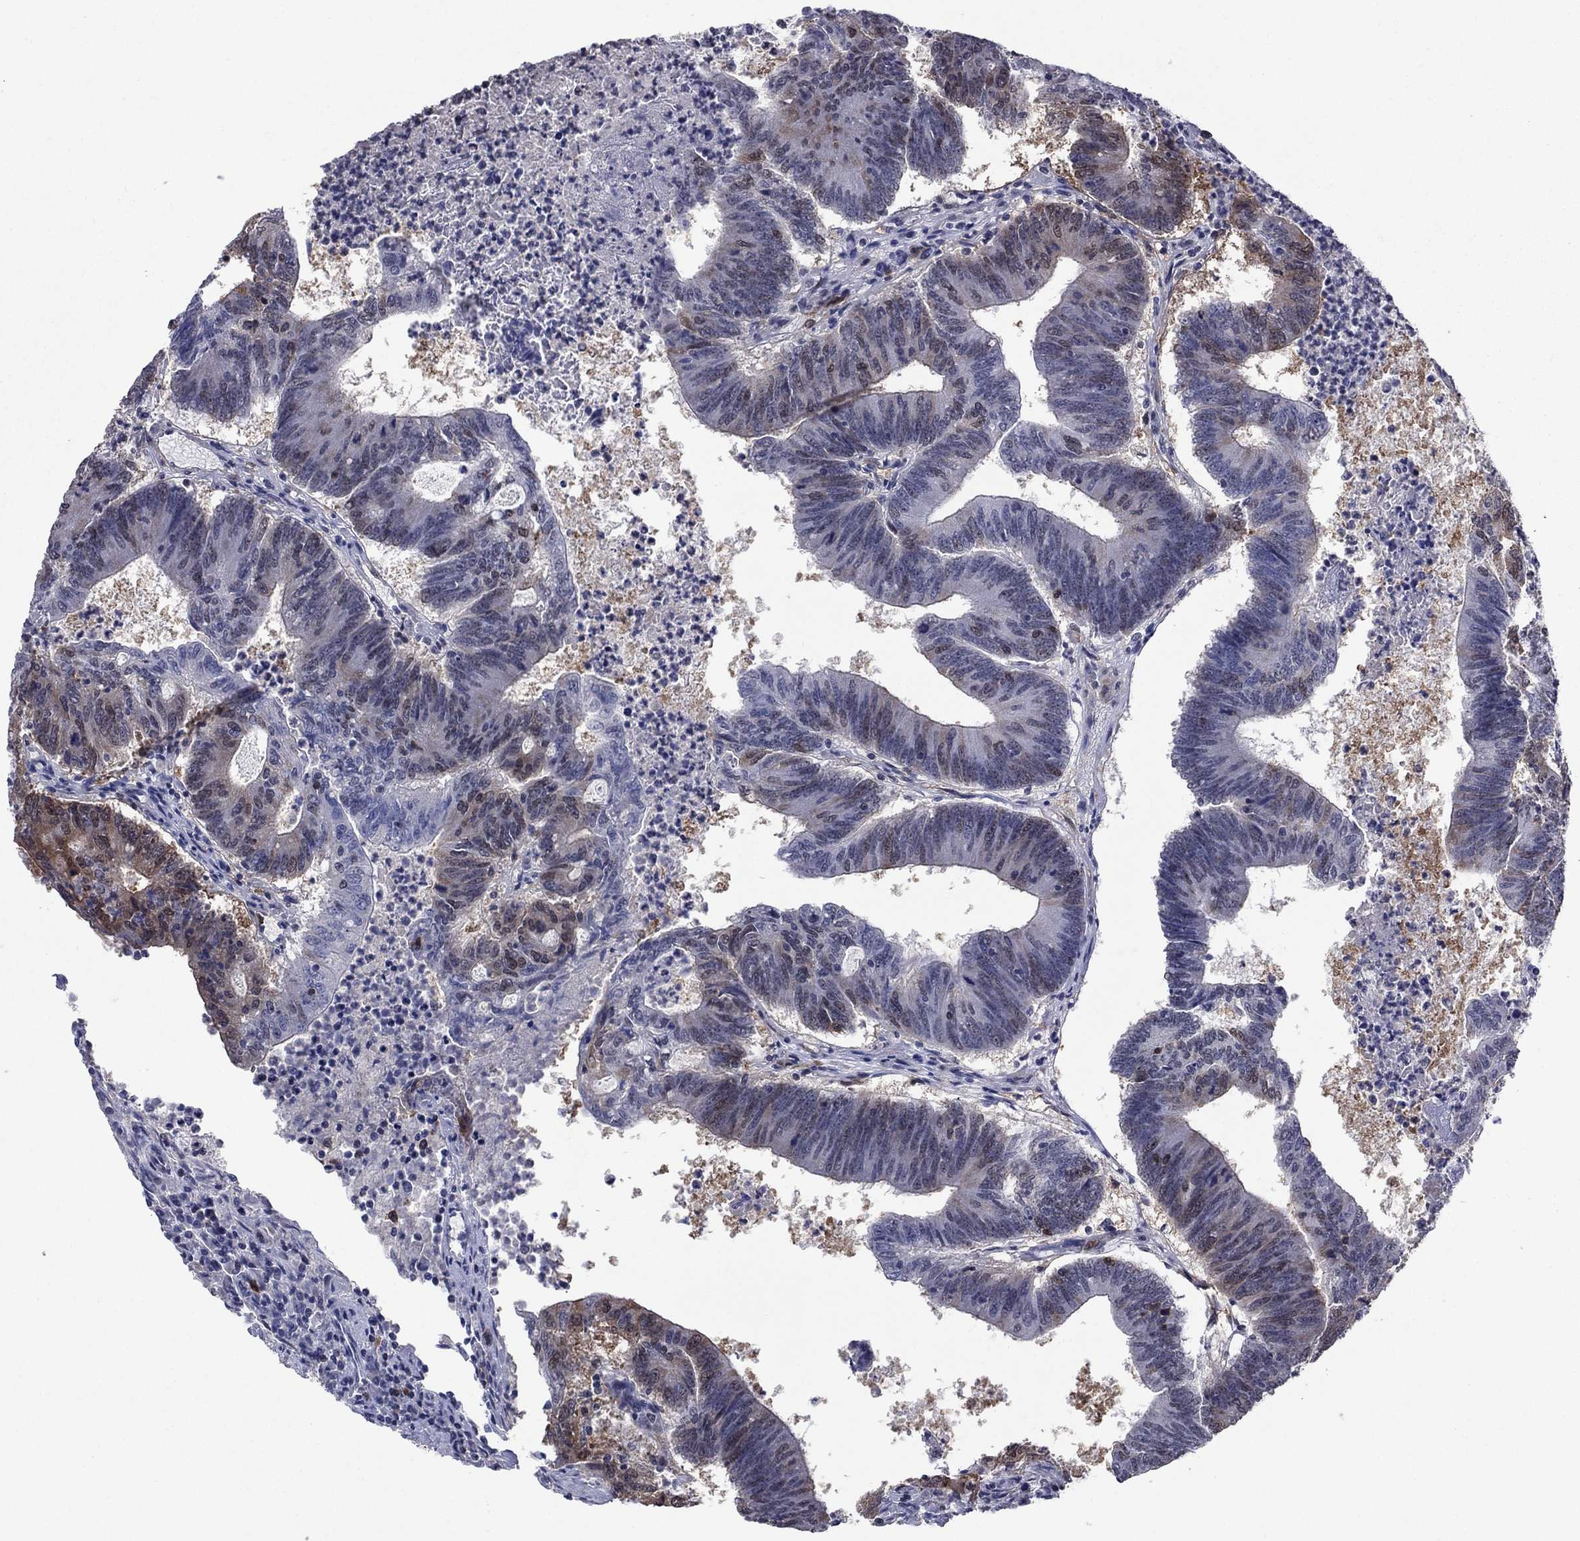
{"staining": {"intensity": "weak", "quantity": "25%-75%", "location": "nuclear"}, "tissue": "colorectal cancer", "cell_type": "Tumor cells", "image_type": "cancer", "snomed": [{"axis": "morphology", "description": "Adenocarcinoma, NOS"}, {"axis": "topography", "description": "Colon"}], "caption": "This is an image of immunohistochemistry staining of colorectal cancer, which shows weak expression in the nuclear of tumor cells.", "gene": "TYMS", "patient": {"sex": "female", "age": 70}}